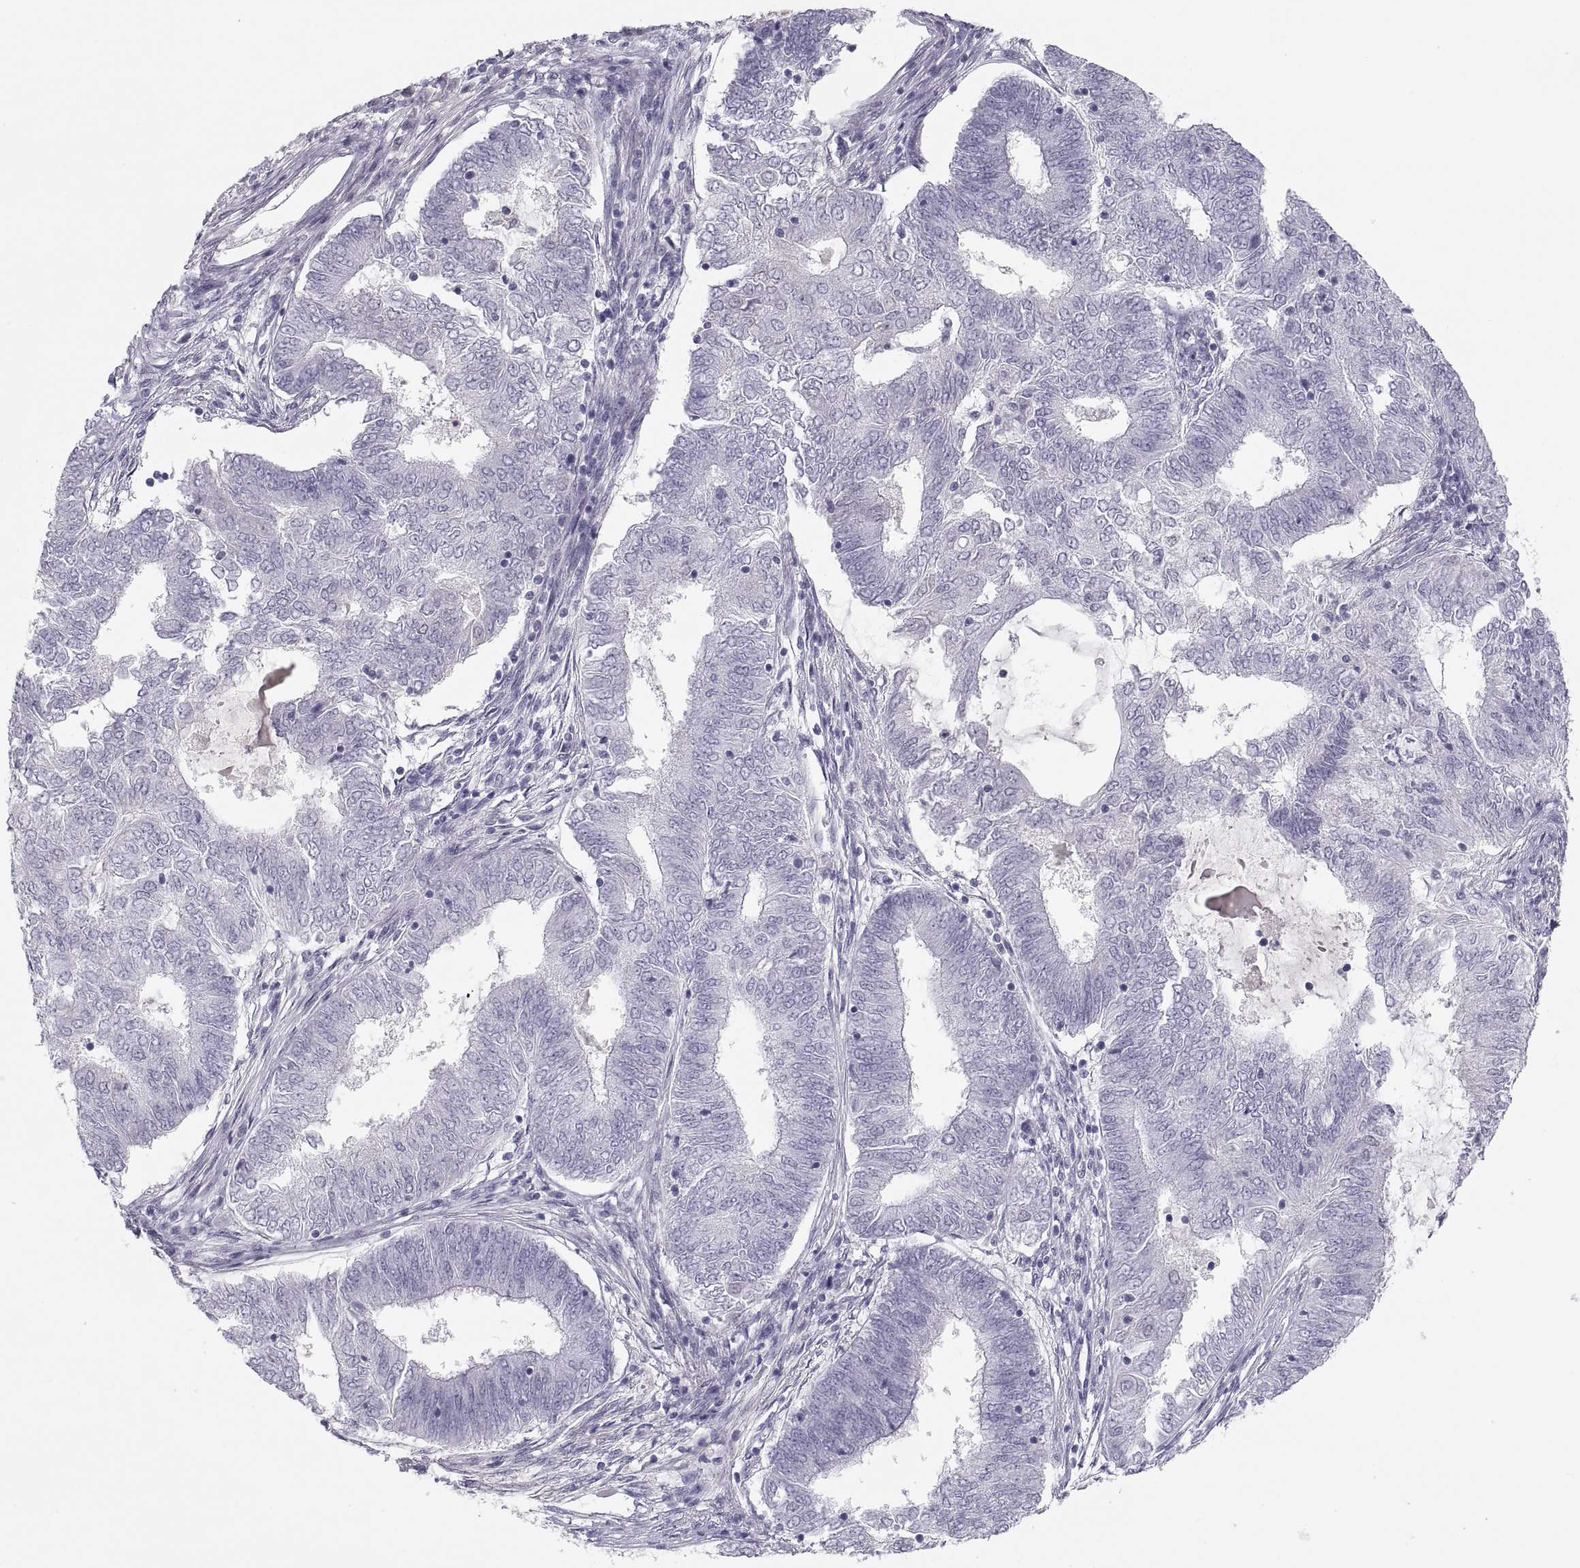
{"staining": {"intensity": "weak", "quantity": "<25%", "location": "cytoplasmic/membranous"}, "tissue": "endometrial cancer", "cell_type": "Tumor cells", "image_type": "cancer", "snomed": [{"axis": "morphology", "description": "Adenocarcinoma, NOS"}, {"axis": "topography", "description": "Endometrium"}], "caption": "There is no significant expression in tumor cells of endometrial cancer.", "gene": "MAGEB2", "patient": {"sex": "female", "age": 62}}